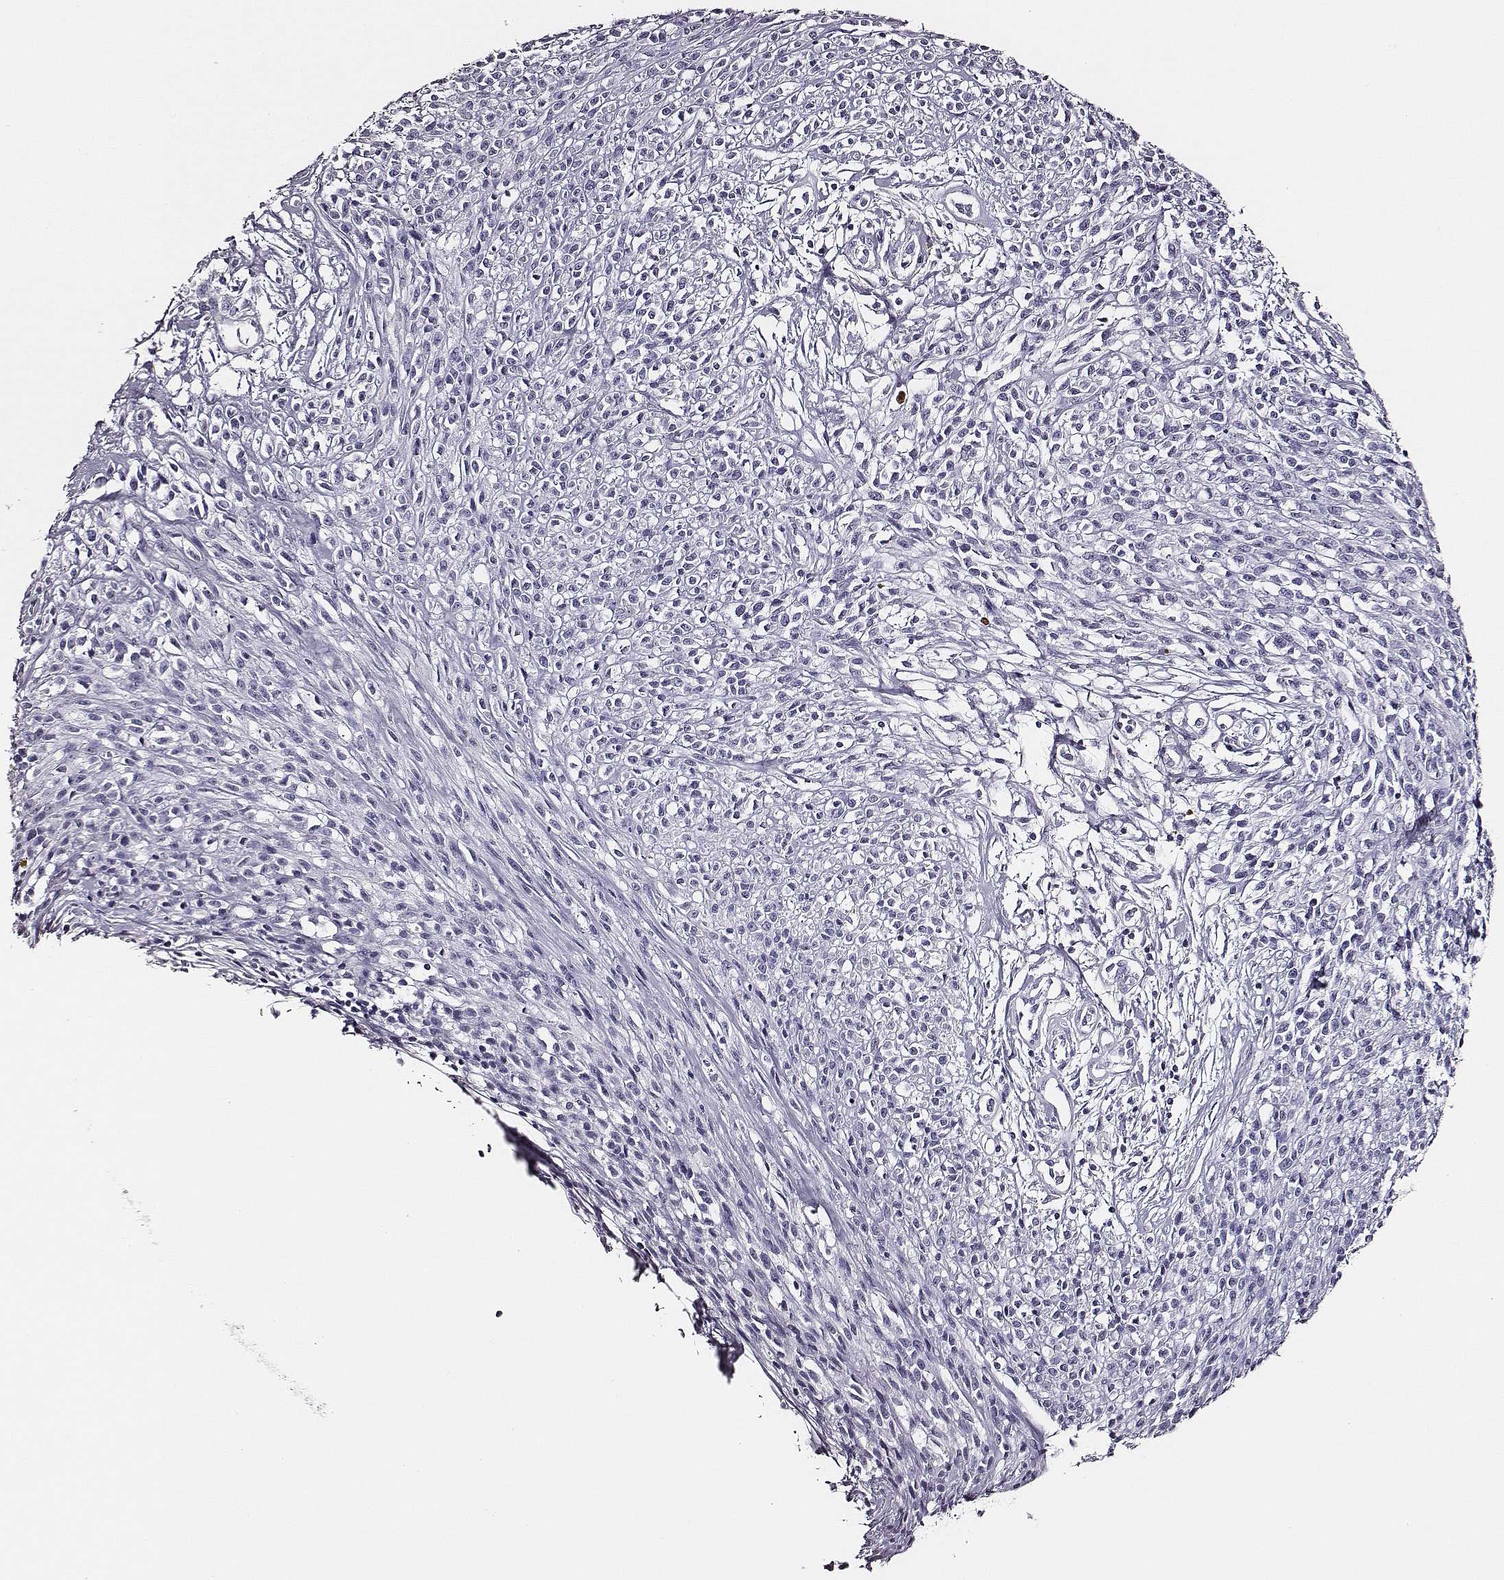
{"staining": {"intensity": "negative", "quantity": "none", "location": "none"}, "tissue": "melanoma", "cell_type": "Tumor cells", "image_type": "cancer", "snomed": [{"axis": "morphology", "description": "Malignant melanoma, NOS"}, {"axis": "topography", "description": "Skin"}, {"axis": "topography", "description": "Skin of trunk"}], "caption": "Immunohistochemistry histopathology image of human malignant melanoma stained for a protein (brown), which exhibits no positivity in tumor cells.", "gene": "DPEP1", "patient": {"sex": "male", "age": 74}}